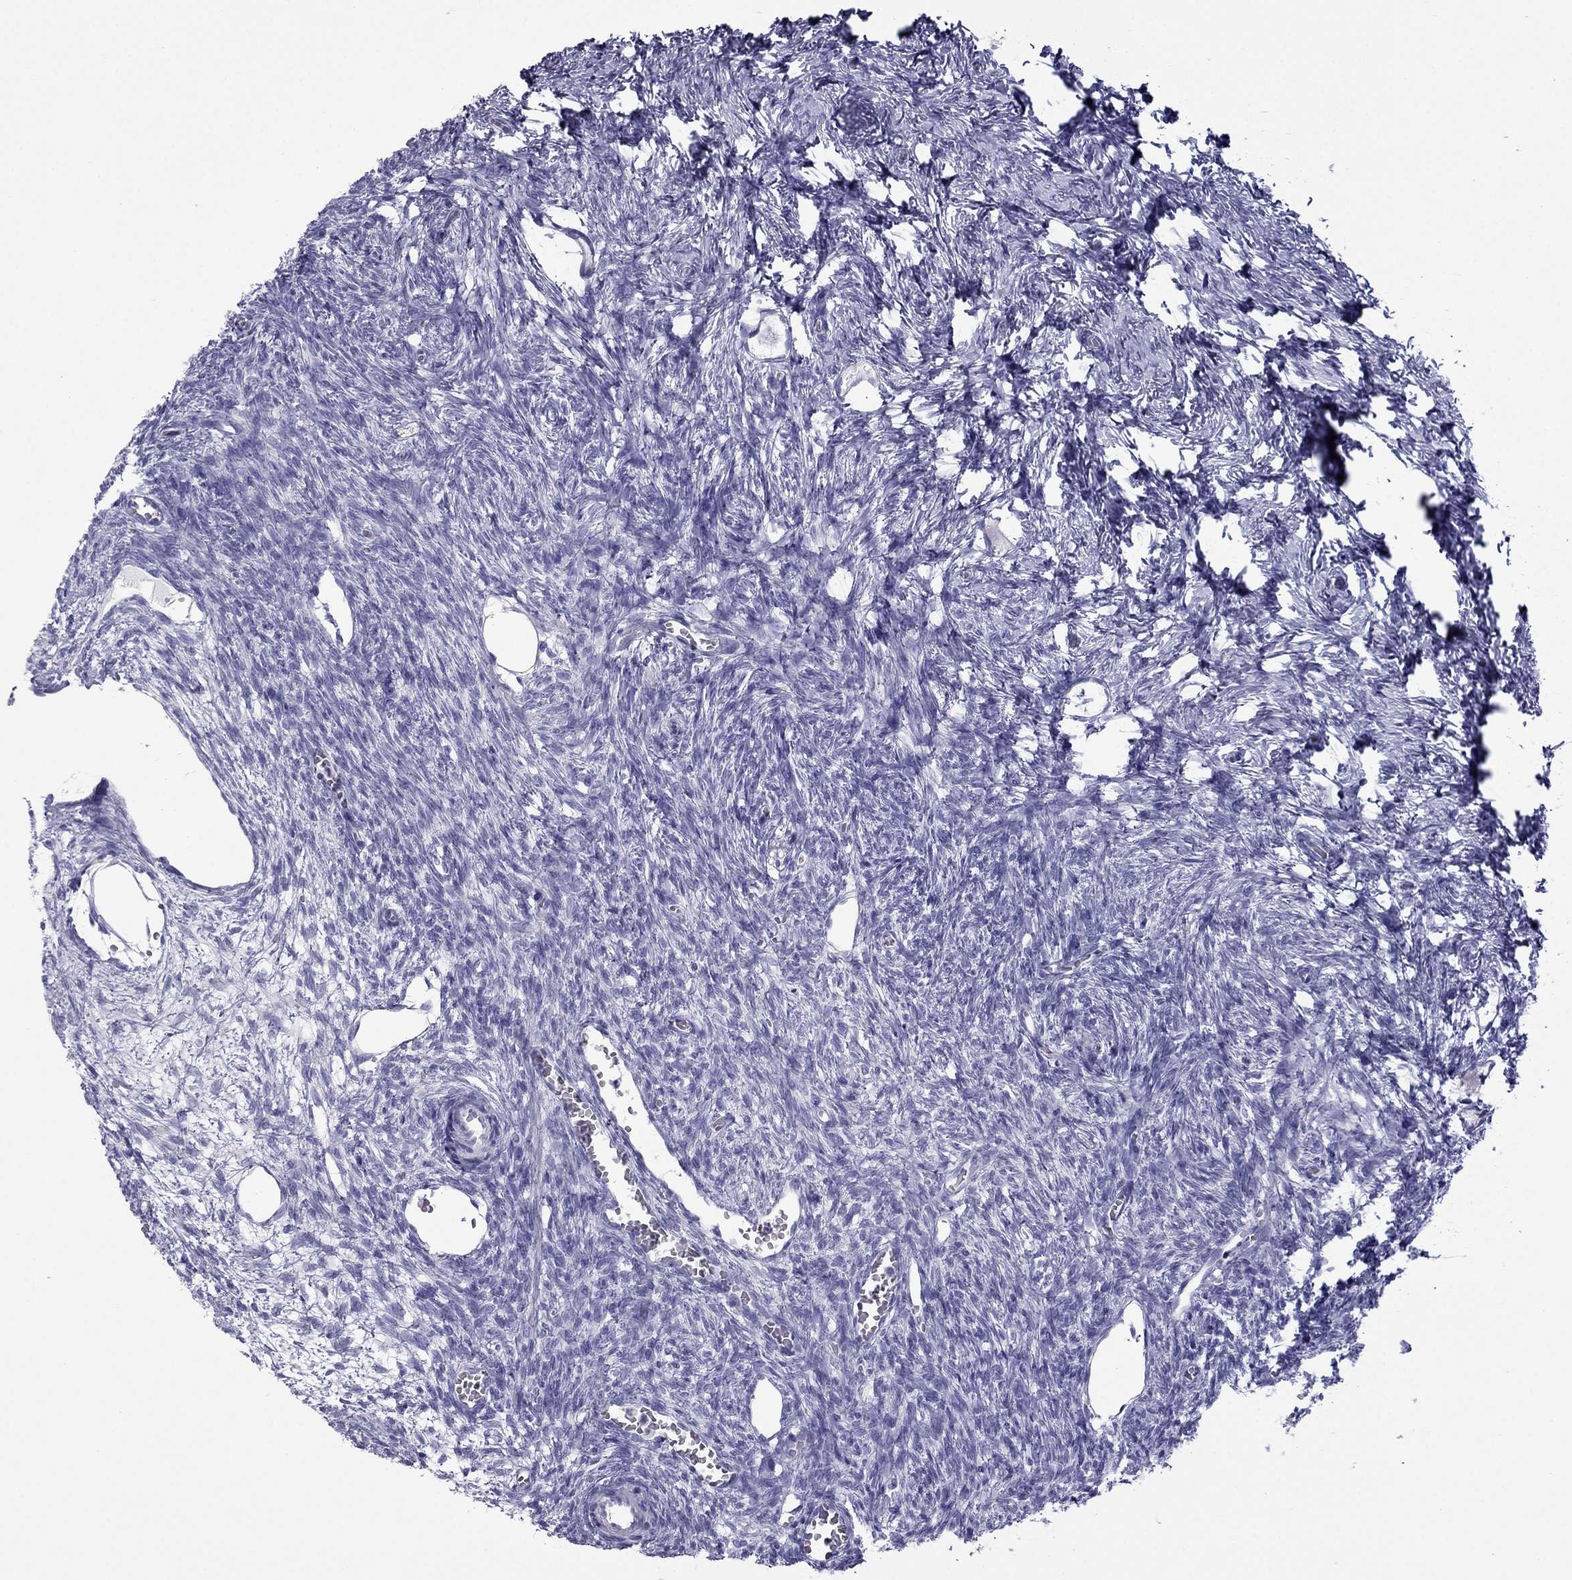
{"staining": {"intensity": "negative", "quantity": "none", "location": "none"}, "tissue": "ovary", "cell_type": "Ovarian stroma cells", "image_type": "normal", "snomed": [{"axis": "morphology", "description": "Normal tissue, NOS"}, {"axis": "topography", "description": "Ovary"}], "caption": "Immunohistochemistry of benign ovary exhibits no positivity in ovarian stroma cells. (IHC, brightfield microscopy, high magnification).", "gene": "ERC2", "patient": {"sex": "female", "age": 27}}